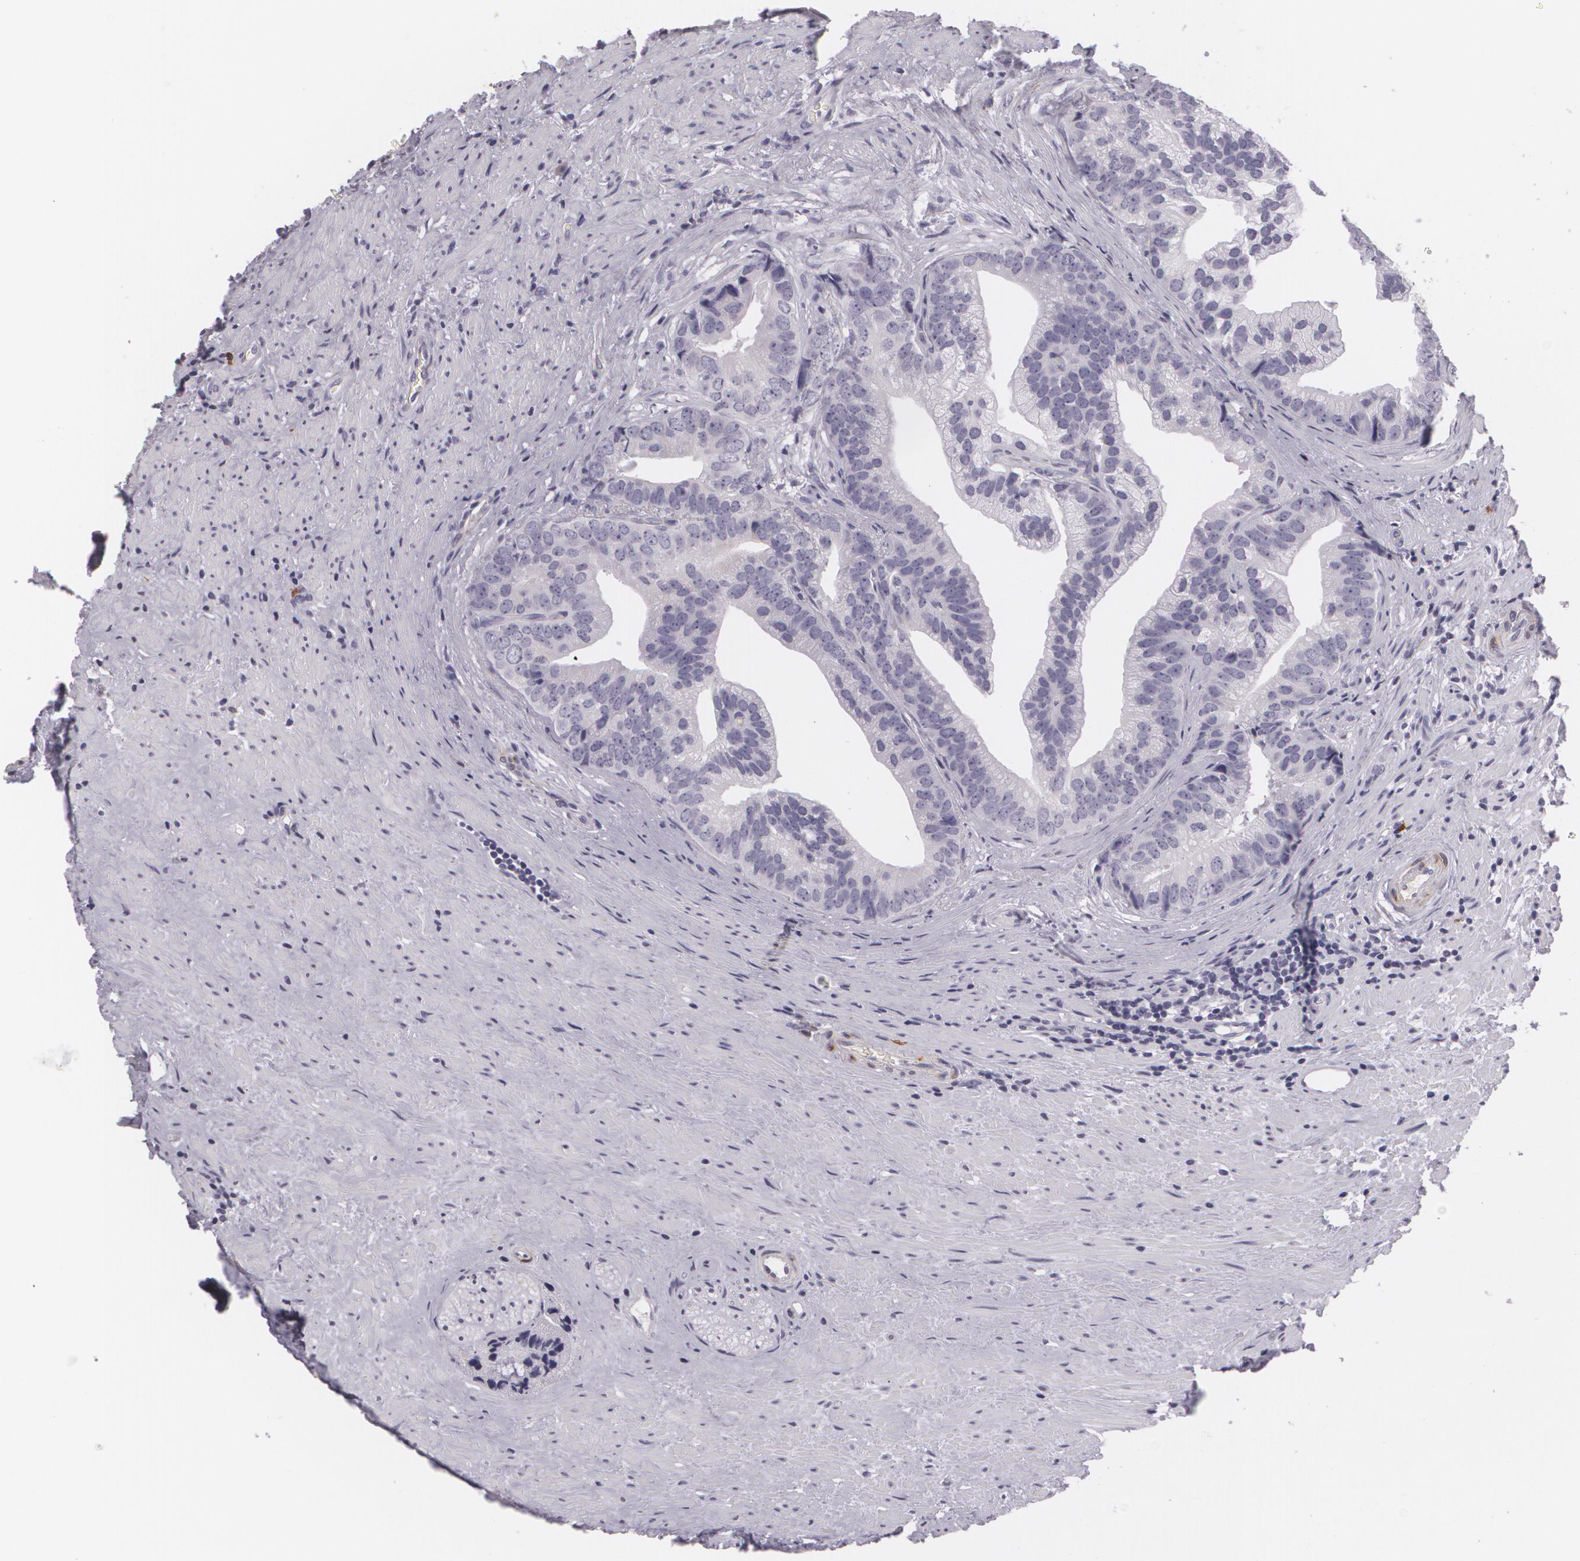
{"staining": {"intensity": "negative", "quantity": "none", "location": "none"}, "tissue": "prostate cancer", "cell_type": "Tumor cells", "image_type": "cancer", "snomed": [{"axis": "morphology", "description": "Adenocarcinoma, Low grade"}, {"axis": "topography", "description": "Prostate"}], "caption": "This is an immunohistochemistry photomicrograph of prostate cancer (low-grade adenocarcinoma). There is no expression in tumor cells.", "gene": "MAP2", "patient": {"sex": "male", "age": 71}}